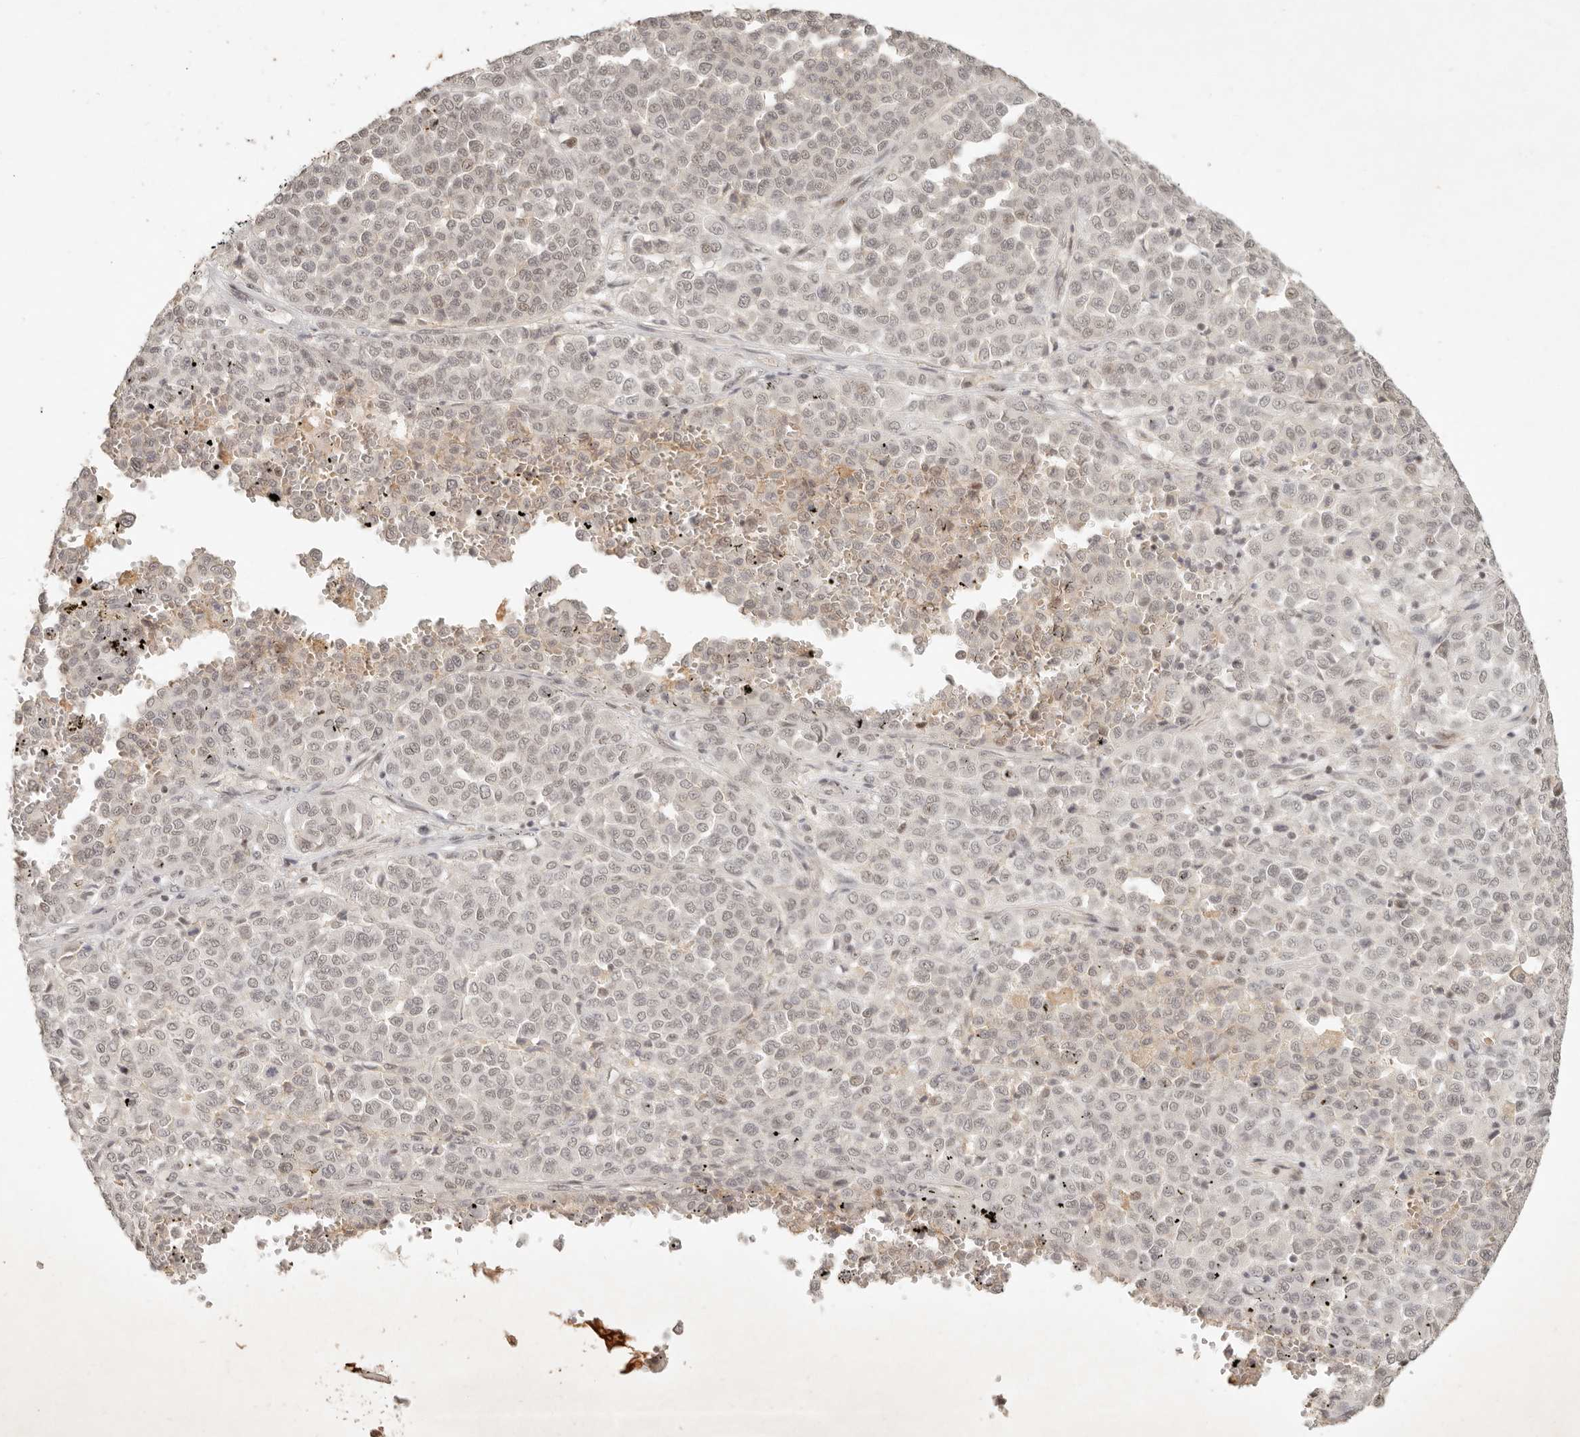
{"staining": {"intensity": "weak", "quantity": "25%-75%", "location": "nuclear"}, "tissue": "melanoma", "cell_type": "Tumor cells", "image_type": "cancer", "snomed": [{"axis": "morphology", "description": "Malignant melanoma, Metastatic site"}, {"axis": "topography", "description": "Pancreas"}], "caption": "This micrograph reveals malignant melanoma (metastatic site) stained with immunohistochemistry to label a protein in brown. The nuclear of tumor cells show weak positivity for the protein. Nuclei are counter-stained blue.", "gene": "GABPA", "patient": {"sex": "female", "age": 30}}